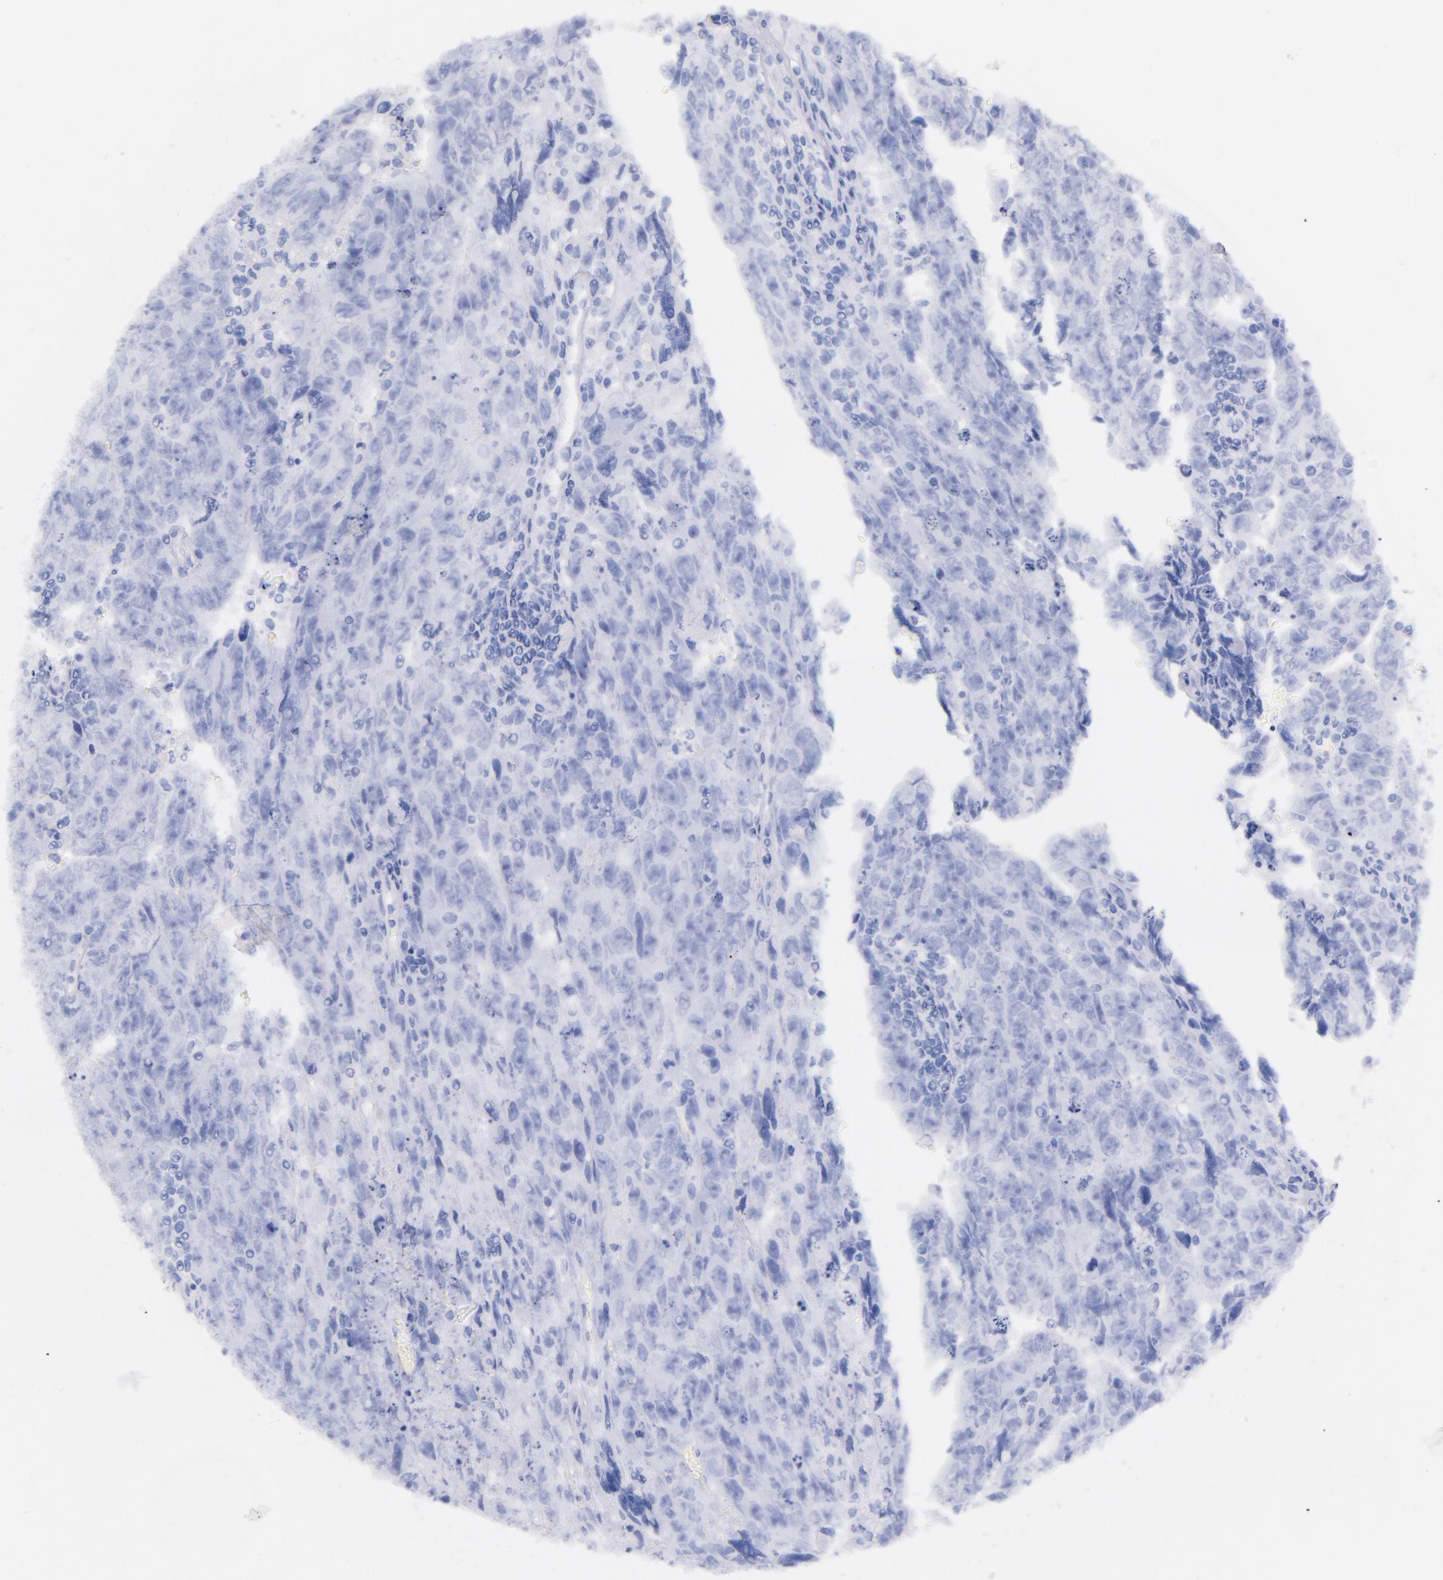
{"staining": {"intensity": "negative", "quantity": "none", "location": "none"}, "tissue": "testis cancer", "cell_type": "Tumor cells", "image_type": "cancer", "snomed": [{"axis": "morphology", "description": "Carcinoma, Embryonal, NOS"}, {"axis": "topography", "description": "Testis"}], "caption": "Testis embryonal carcinoma was stained to show a protein in brown. There is no significant staining in tumor cells.", "gene": "CD44", "patient": {"sex": "male", "age": 28}}